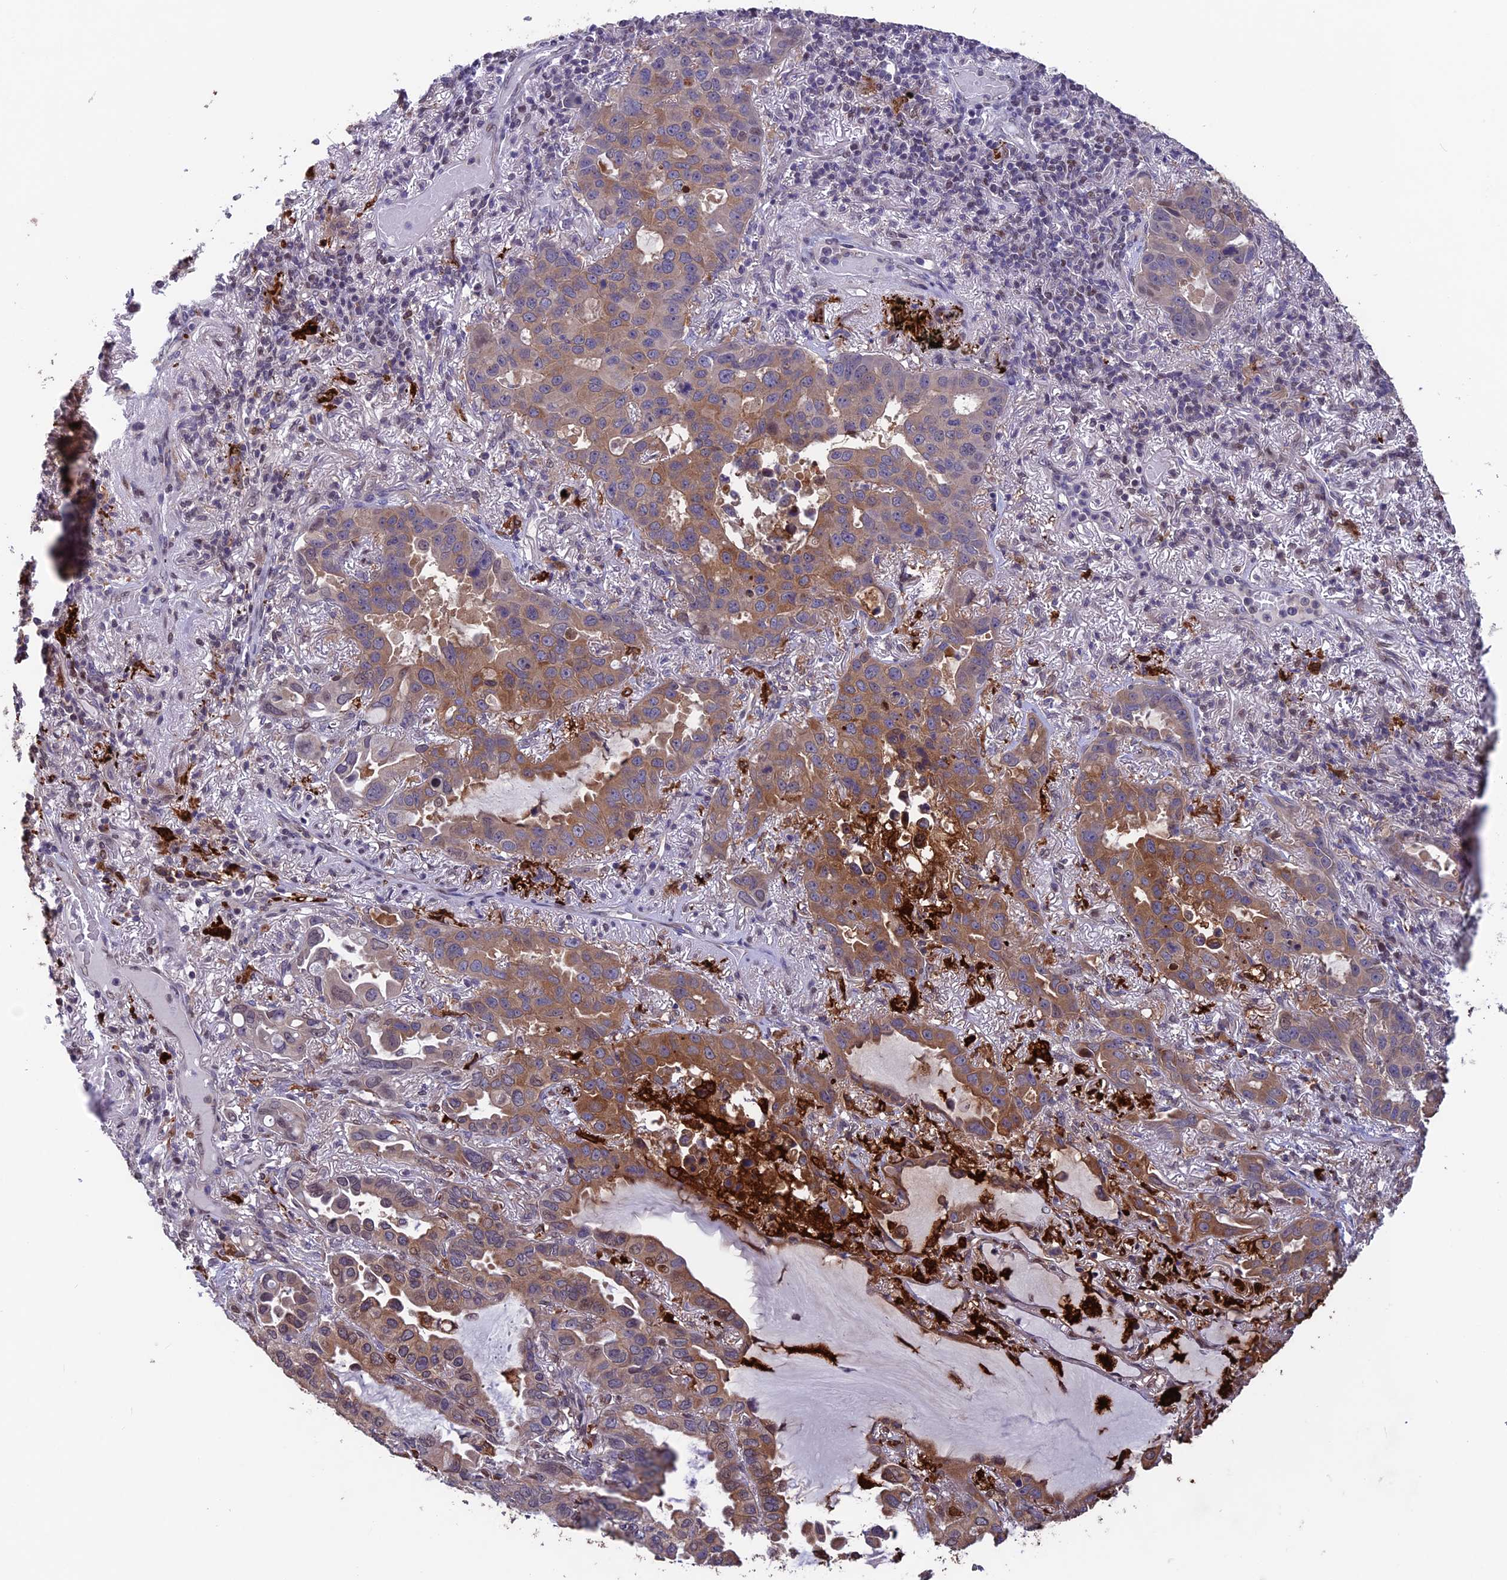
{"staining": {"intensity": "moderate", "quantity": ">75%", "location": "cytoplasmic/membranous"}, "tissue": "lung cancer", "cell_type": "Tumor cells", "image_type": "cancer", "snomed": [{"axis": "morphology", "description": "Adenocarcinoma, NOS"}, {"axis": "topography", "description": "Lung"}], "caption": "High-power microscopy captured an immunohistochemistry (IHC) histopathology image of lung cancer, revealing moderate cytoplasmic/membranous staining in about >75% of tumor cells.", "gene": "MAST2", "patient": {"sex": "male", "age": 64}}